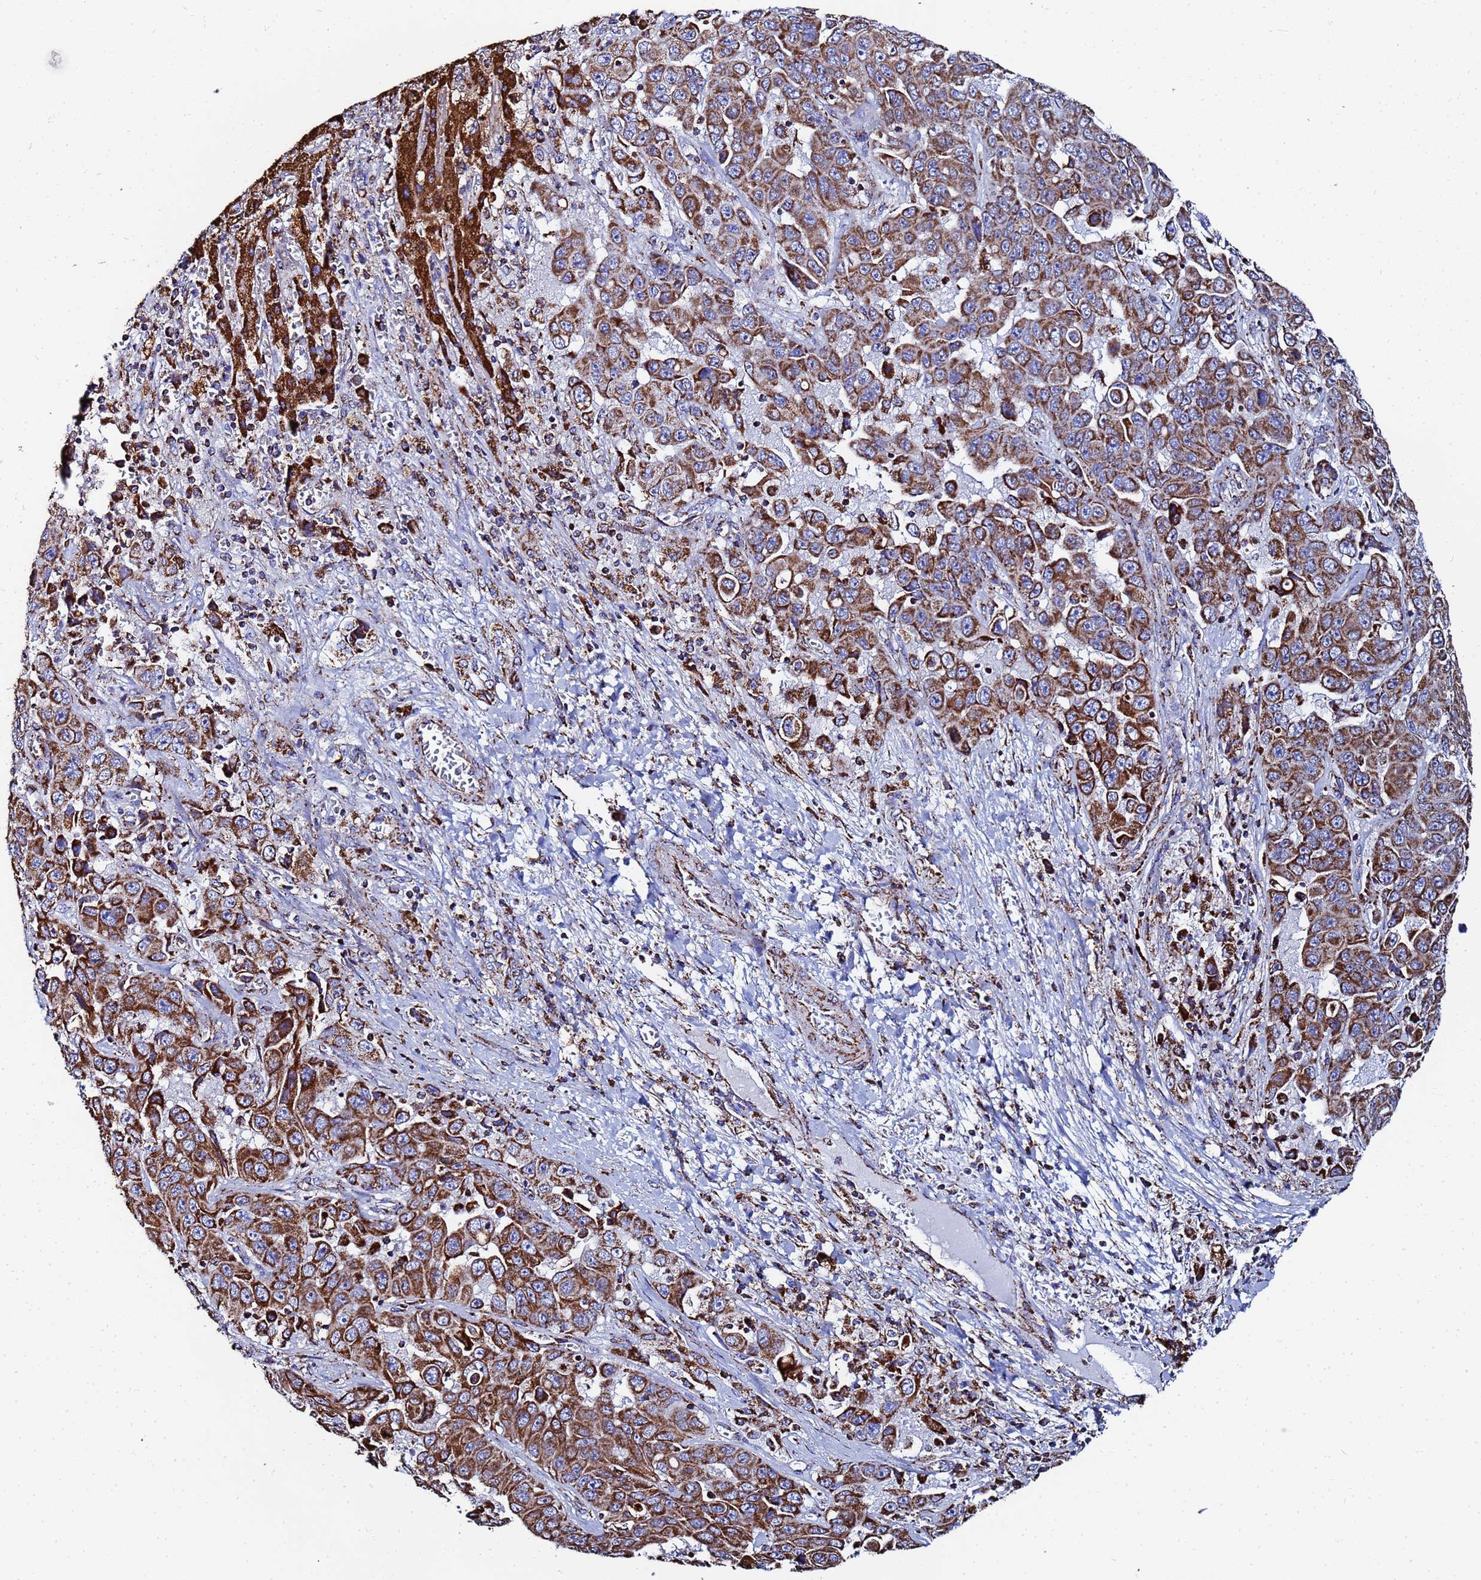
{"staining": {"intensity": "strong", "quantity": ">75%", "location": "cytoplasmic/membranous"}, "tissue": "liver cancer", "cell_type": "Tumor cells", "image_type": "cancer", "snomed": [{"axis": "morphology", "description": "Cholangiocarcinoma"}, {"axis": "topography", "description": "Liver"}], "caption": "This is an image of immunohistochemistry staining of liver cholangiocarcinoma, which shows strong expression in the cytoplasmic/membranous of tumor cells.", "gene": "GLUD1", "patient": {"sex": "female", "age": 52}}